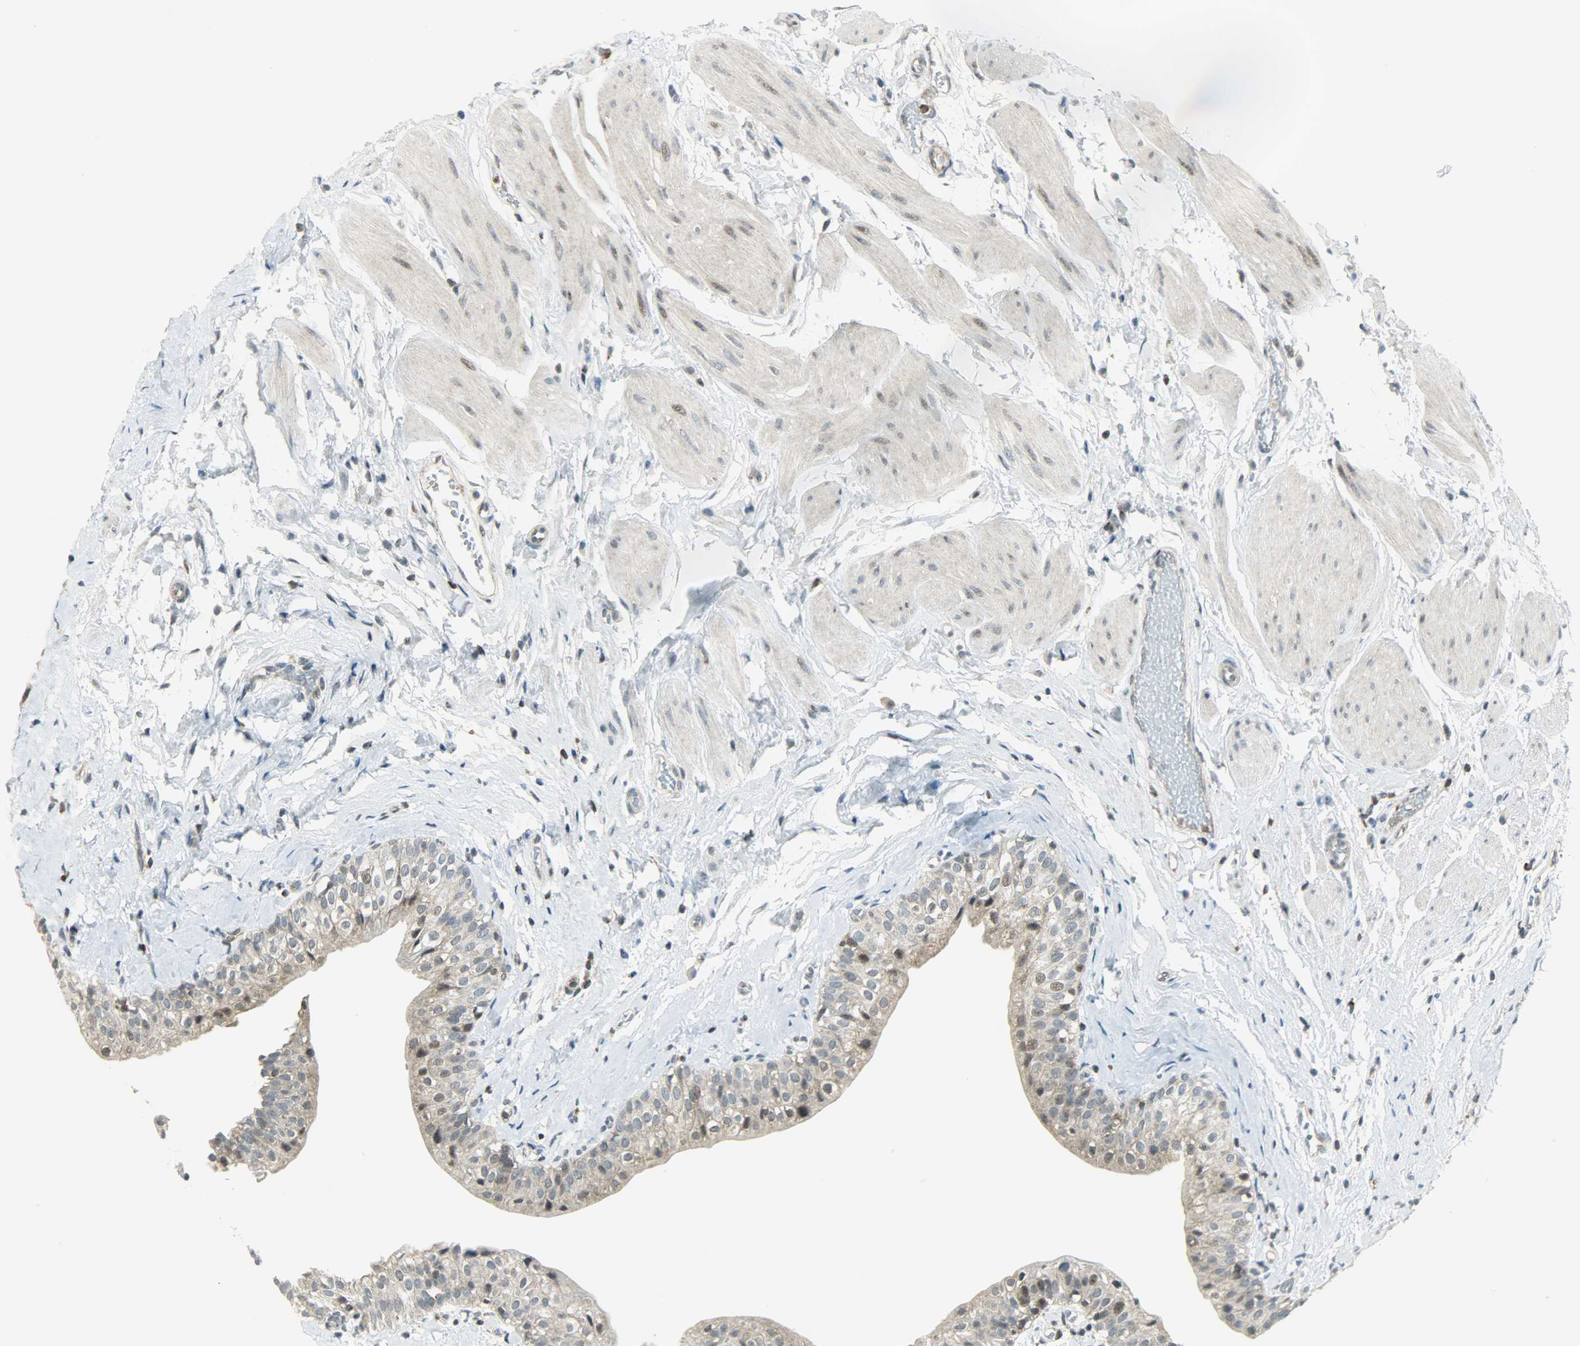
{"staining": {"intensity": "weak", "quantity": "25%-75%", "location": "cytoplasmic/membranous,nuclear"}, "tissue": "urinary bladder", "cell_type": "Urothelial cells", "image_type": "normal", "snomed": [{"axis": "morphology", "description": "Normal tissue, NOS"}, {"axis": "topography", "description": "Urinary bladder"}], "caption": "High-power microscopy captured an IHC photomicrograph of unremarkable urinary bladder, revealing weak cytoplasmic/membranous,nuclear staining in about 25%-75% of urothelial cells. (DAB IHC with brightfield microscopy, high magnification).", "gene": "IL15", "patient": {"sex": "male", "age": 59}}